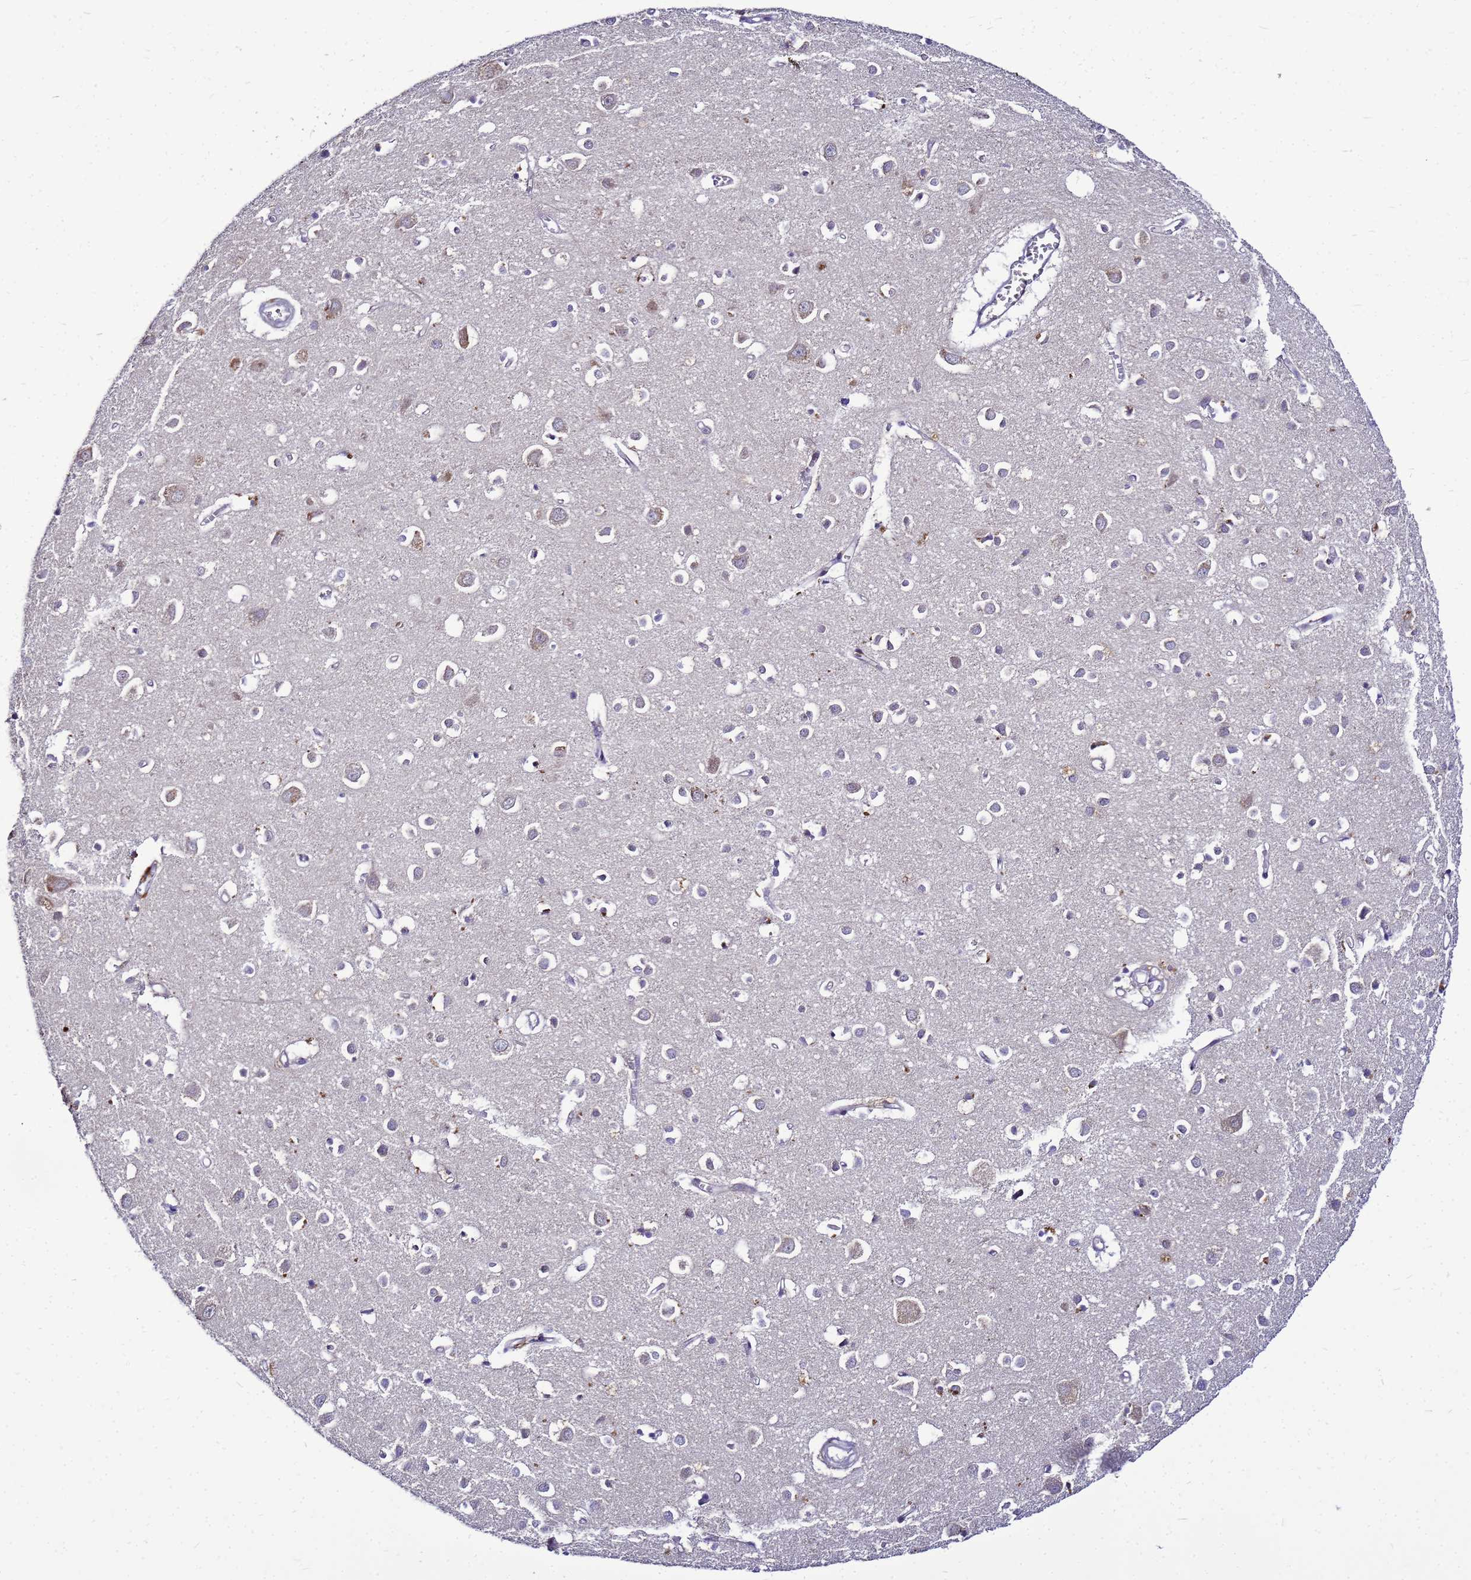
{"staining": {"intensity": "weak", "quantity": "<25%", "location": "cytoplasmic/membranous"}, "tissue": "cerebral cortex", "cell_type": "Endothelial cells", "image_type": "normal", "snomed": [{"axis": "morphology", "description": "Normal tissue, NOS"}, {"axis": "topography", "description": "Cerebral cortex"}], "caption": "This is a image of immunohistochemistry staining of unremarkable cerebral cortex, which shows no staining in endothelial cells.", "gene": "SAT1", "patient": {"sex": "female", "age": 64}}